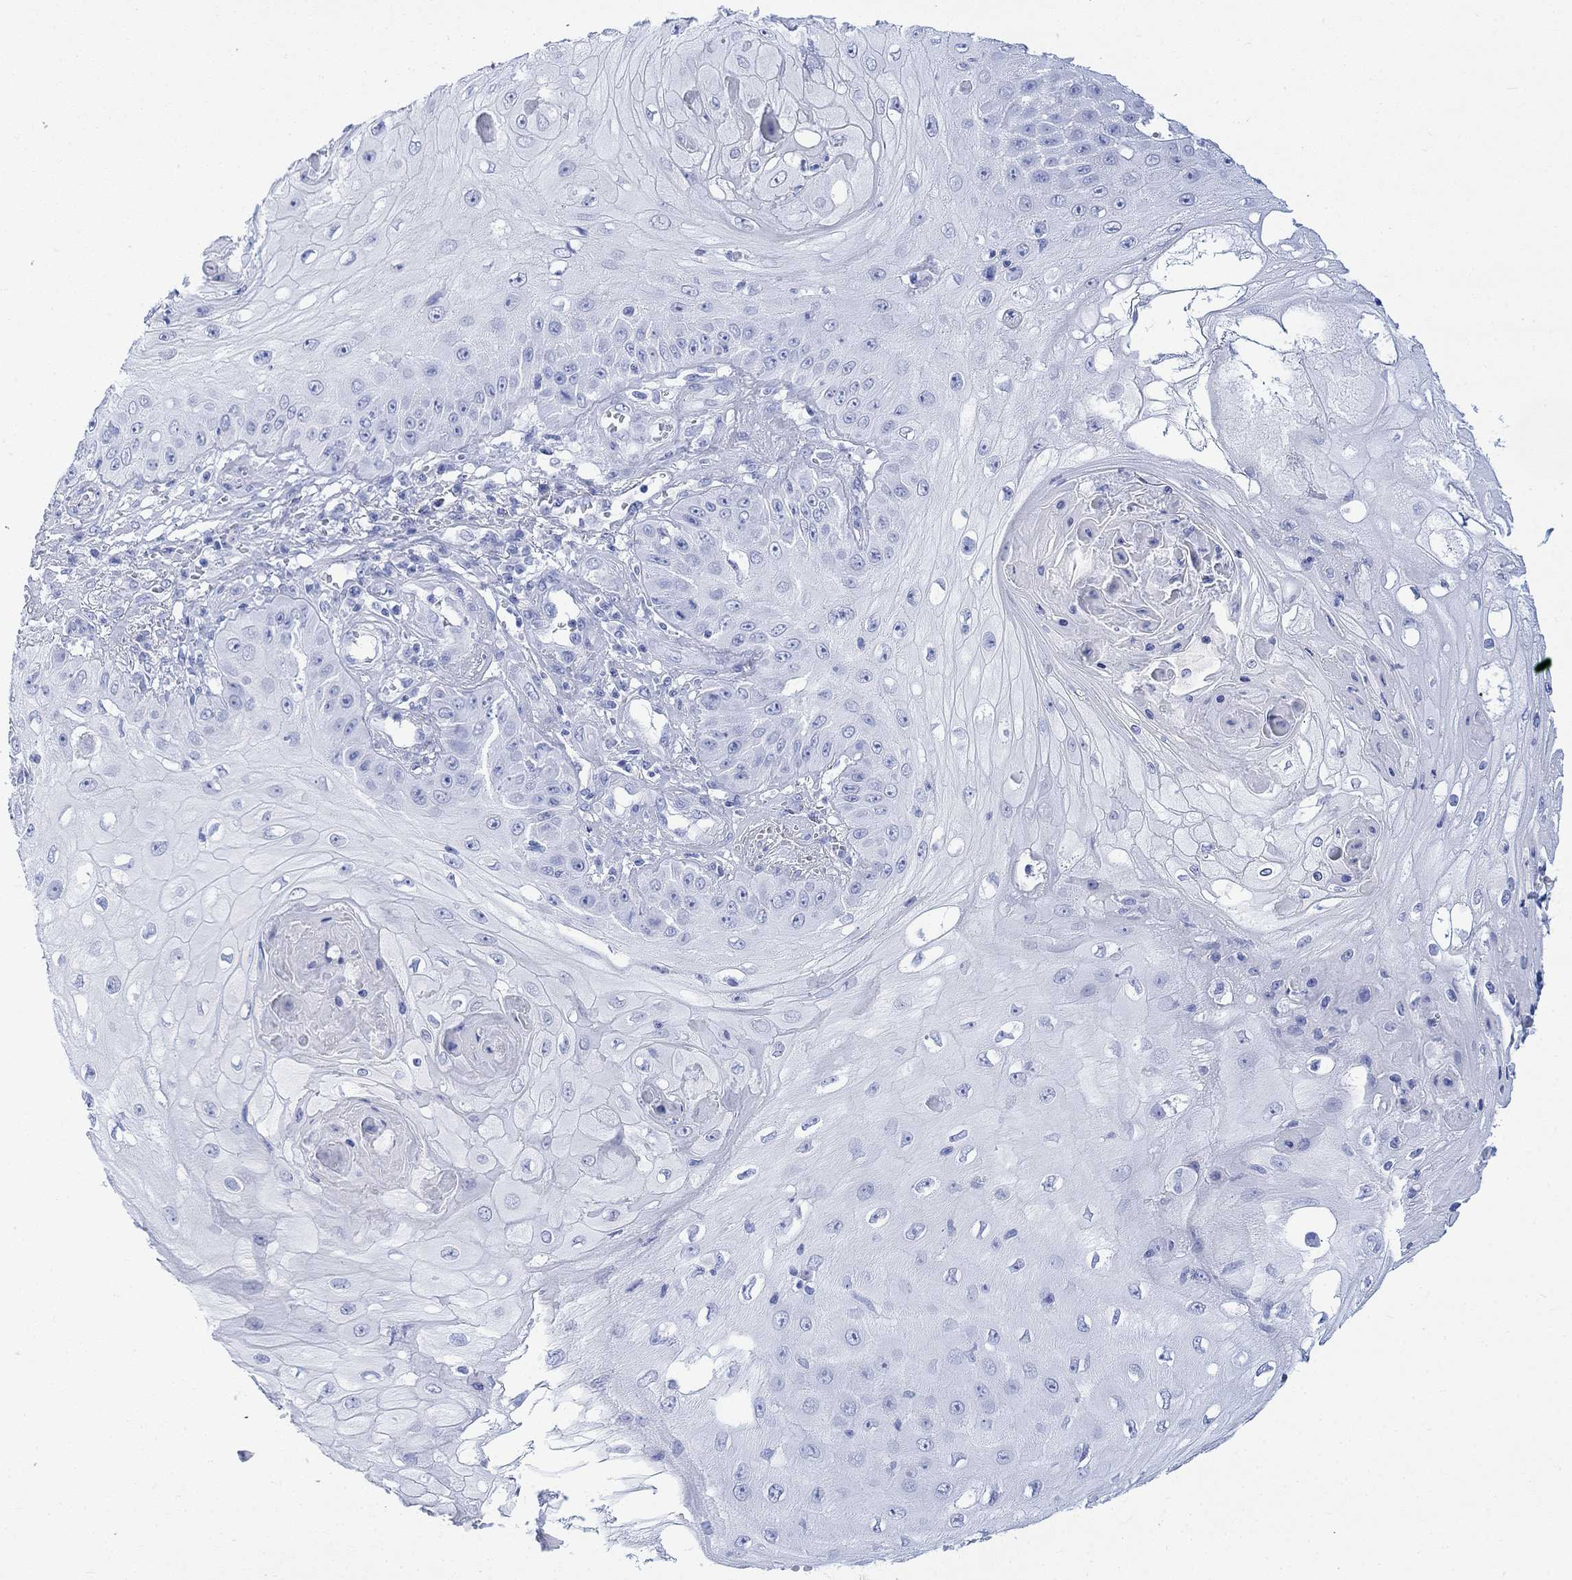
{"staining": {"intensity": "negative", "quantity": "none", "location": "none"}, "tissue": "skin cancer", "cell_type": "Tumor cells", "image_type": "cancer", "snomed": [{"axis": "morphology", "description": "Squamous cell carcinoma, NOS"}, {"axis": "topography", "description": "Skin"}], "caption": "Immunohistochemistry (IHC) of squamous cell carcinoma (skin) shows no positivity in tumor cells.", "gene": "CELF4", "patient": {"sex": "male", "age": 70}}